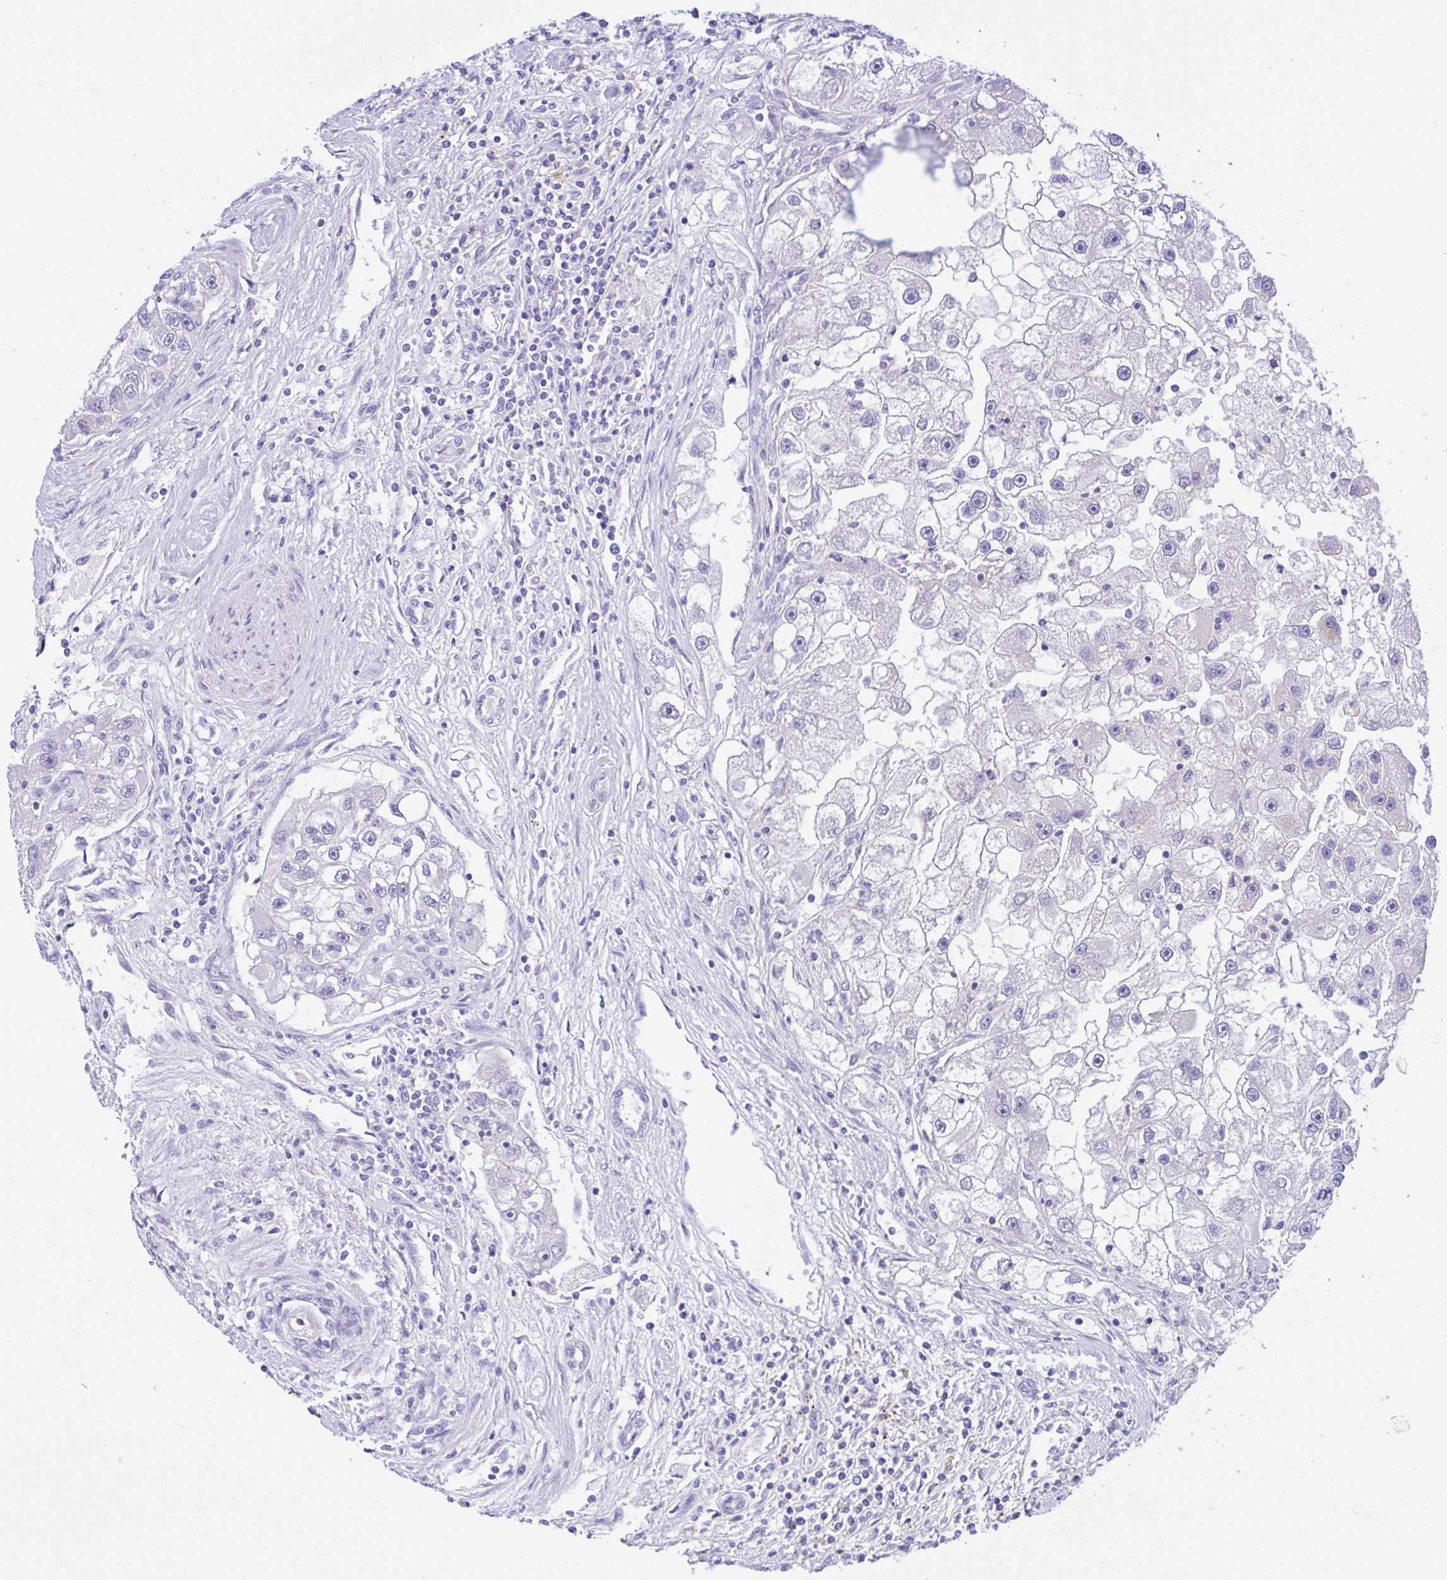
{"staining": {"intensity": "negative", "quantity": "none", "location": "none"}, "tissue": "renal cancer", "cell_type": "Tumor cells", "image_type": "cancer", "snomed": [{"axis": "morphology", "description": "Adenocarcinoma, NOS"}, {"axis": "topography", "description": "Kidney"}], "caption": "DAB (3,3'-diaminobenzidine) immunohistochemical staining of human renal cancer shows no significant expression in tumor cells.", "gene": "ANO4", "patient": {"sex": "male", "age": 63}}